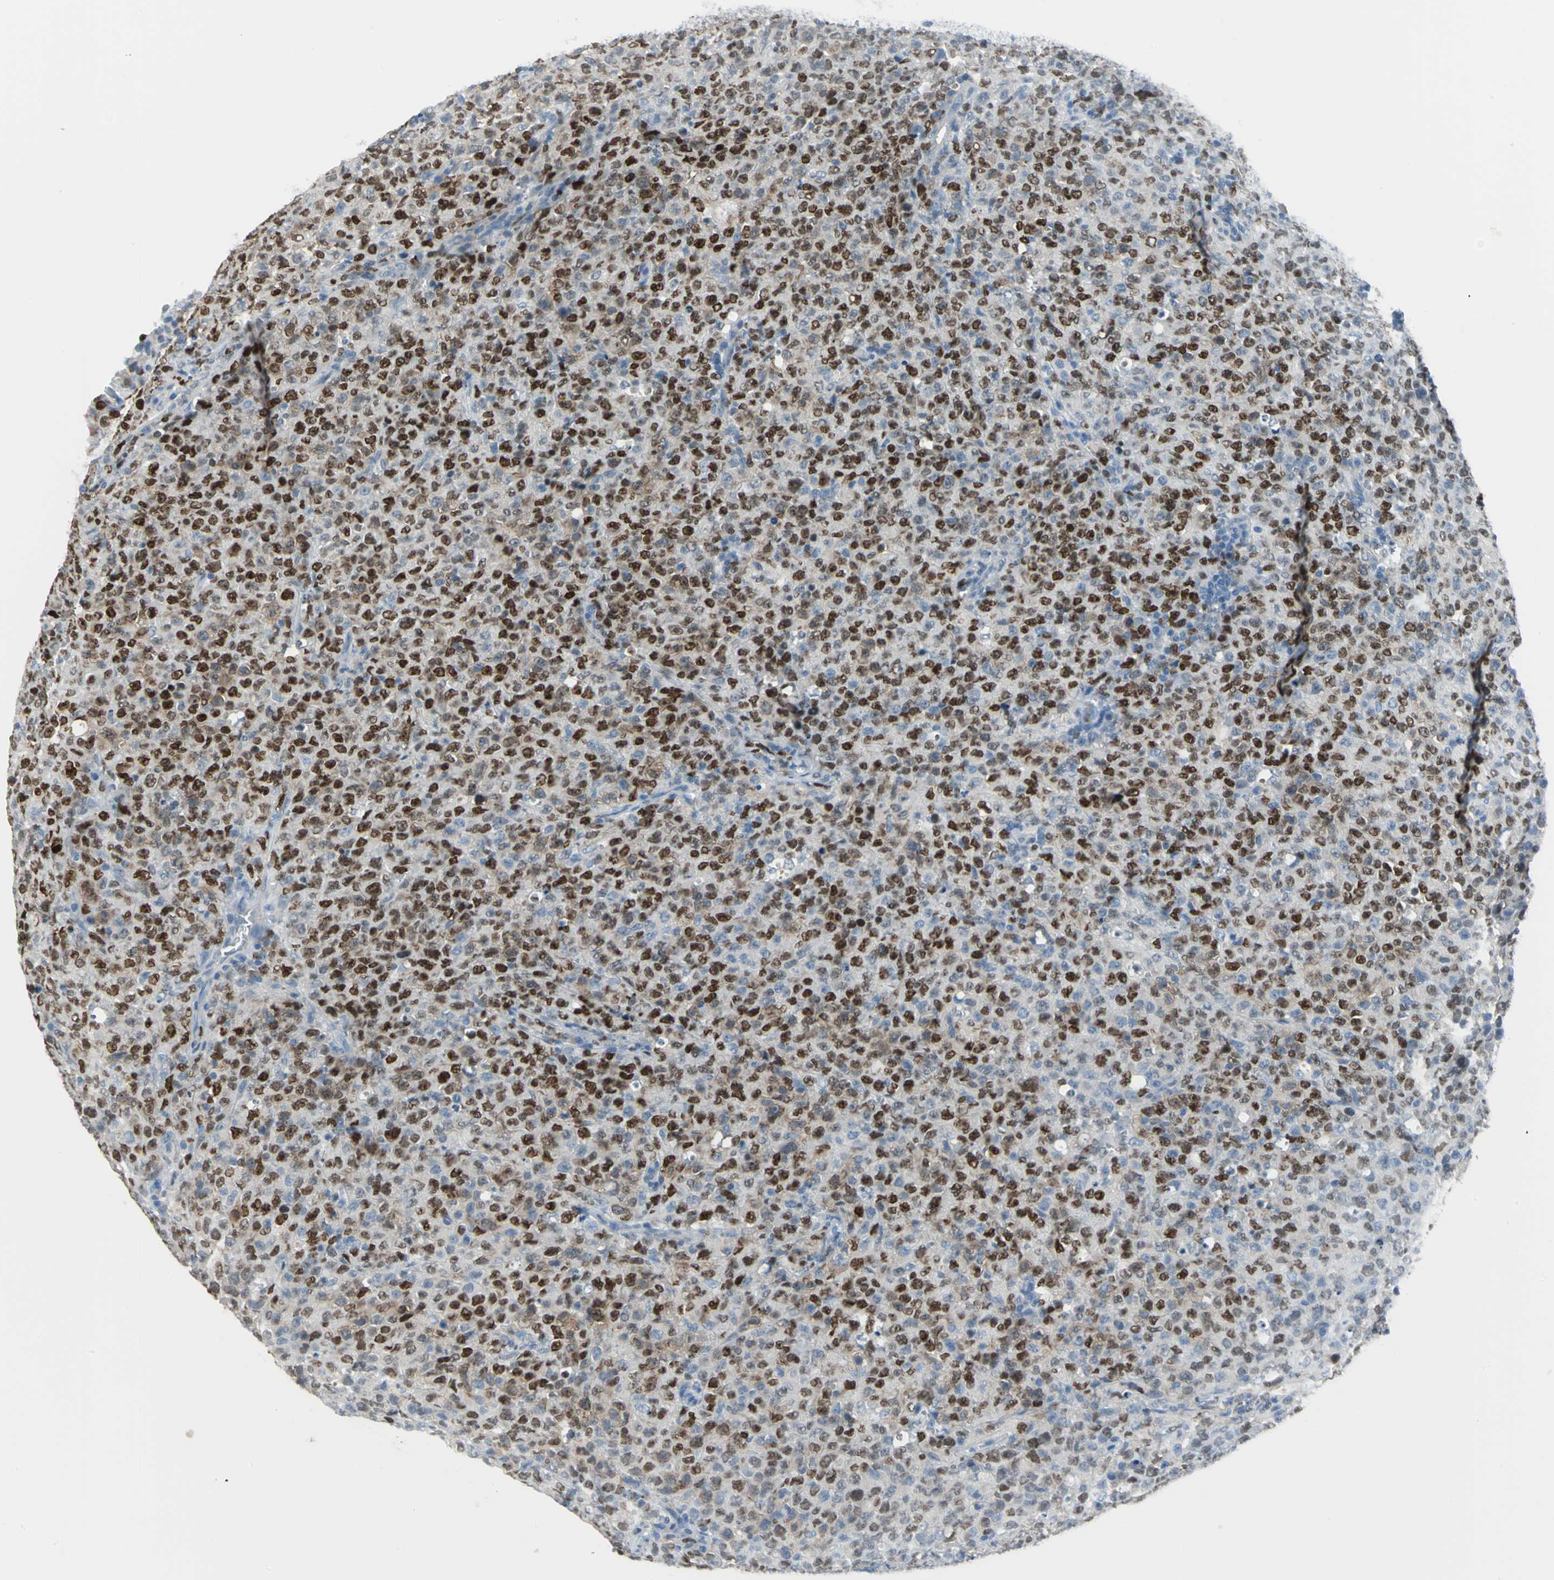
{"staining": {"intensity": "strong", "quantity": ">75%", "location": "nuclear"}, "tissue": "lymphoma", "cell_type": "Tumor cells", "image_type": "cancer", "snomed": [{"axis": "morphology", "description": "Malignant lymphoma, non-Hodgkin's type, High grade"}, {"axis": "topography", "description": "Tonsil"}], "caption": "Malignant lymphoma, non-Hodgkin's type (high-grade) was stained to show a protein in brown. There is high levels of strong nuclear positivity in approximately >75% of tumor cells.", "gene": "MCM3", "patient": {"sex": "female", "age": 36}}